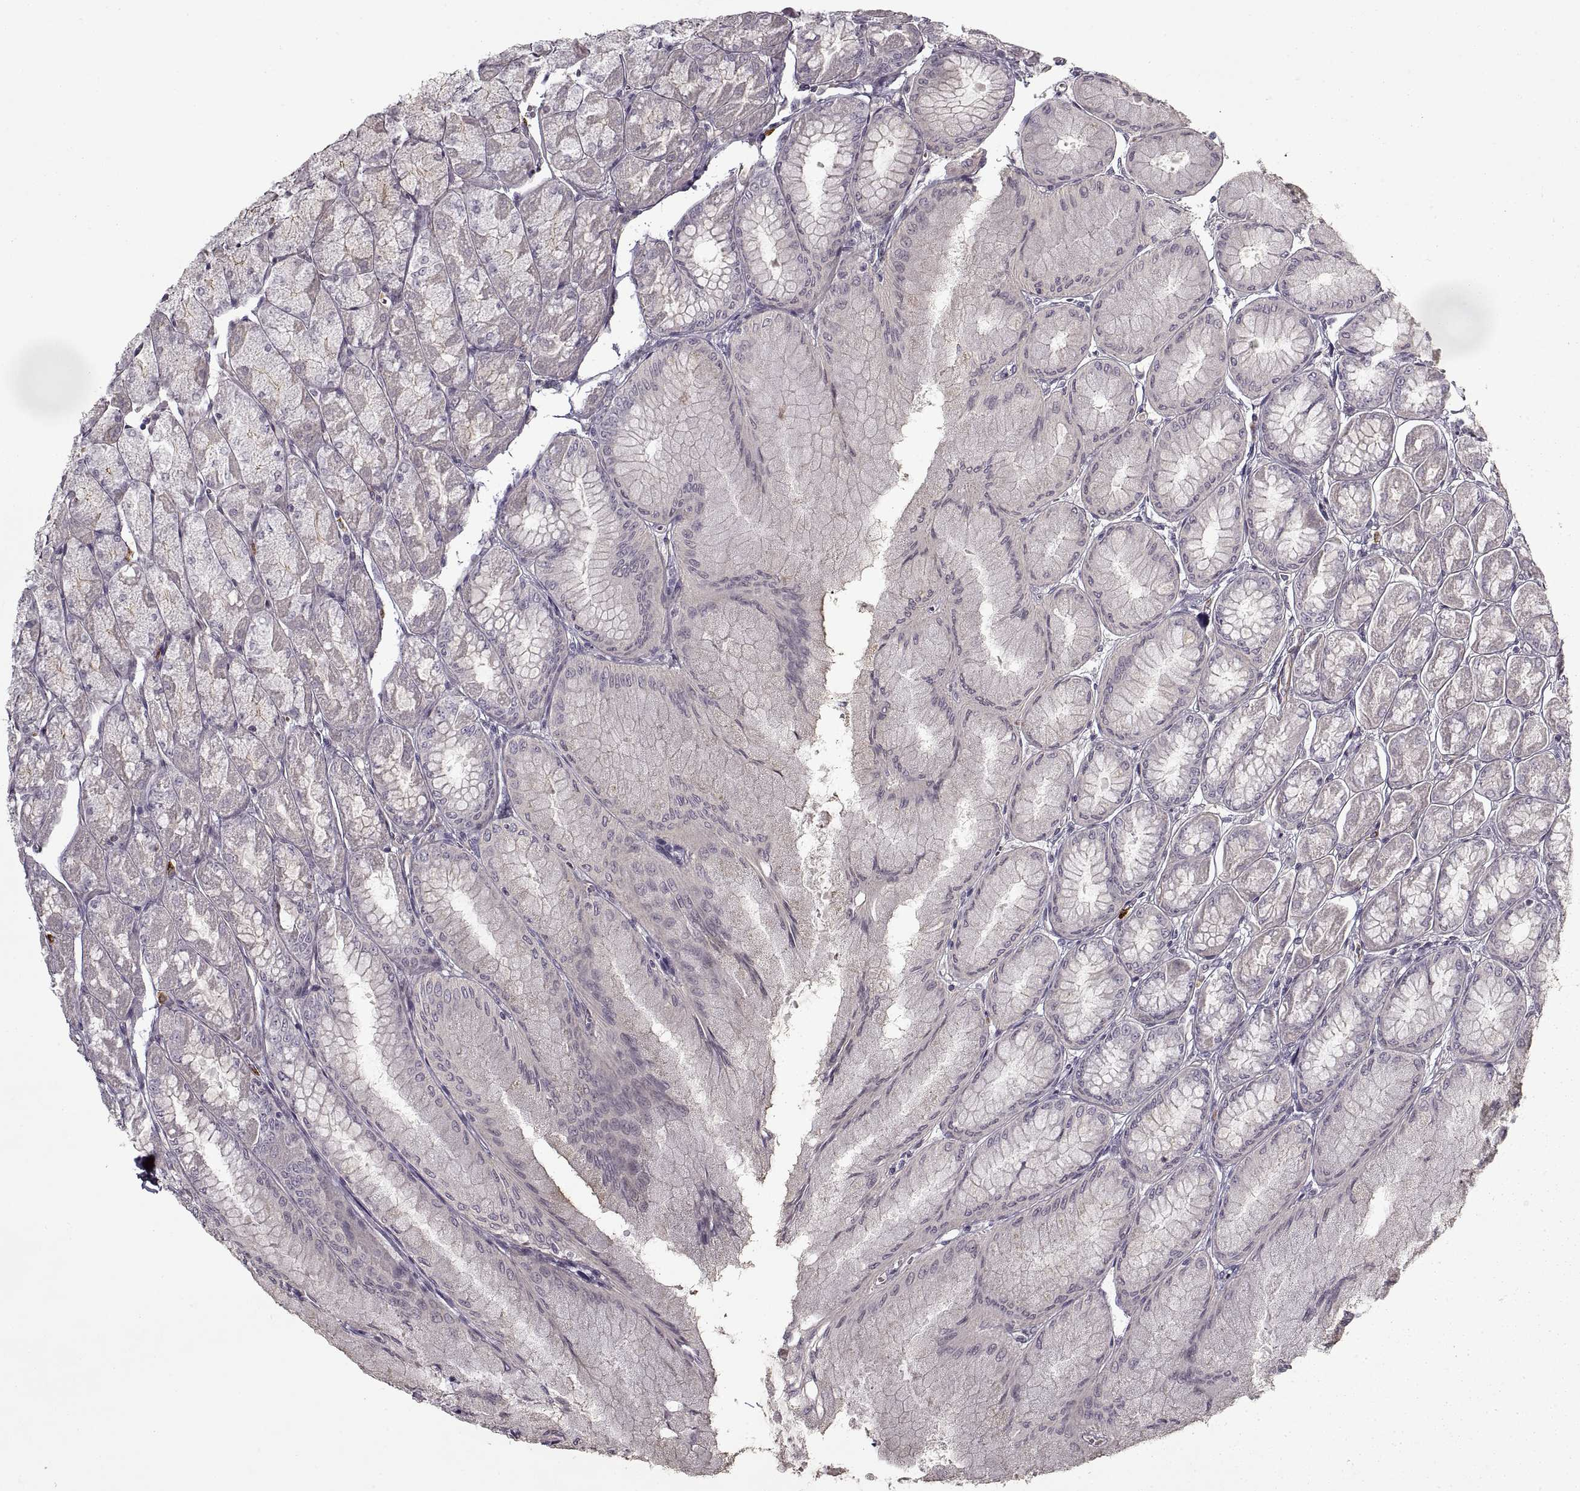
{"staining": {"intensity": "negative", "quantity": "none", "location": "none"}, "tissue": "stomach", "cell_type": "Glandular cells", "image_type": "normal", "snomed": [{"axis": "morphology", "description": "Normal tissue, NOS"}, {"axis": "topography", "description": "Stomach, upper"}], "caption": "This is an immunohistochemistry (IHC) histopathology image of benign stomach. There is no positivity in glandular cells.", "gene": "LAMB2", "patient": {"sex": "male", "age": 60}}